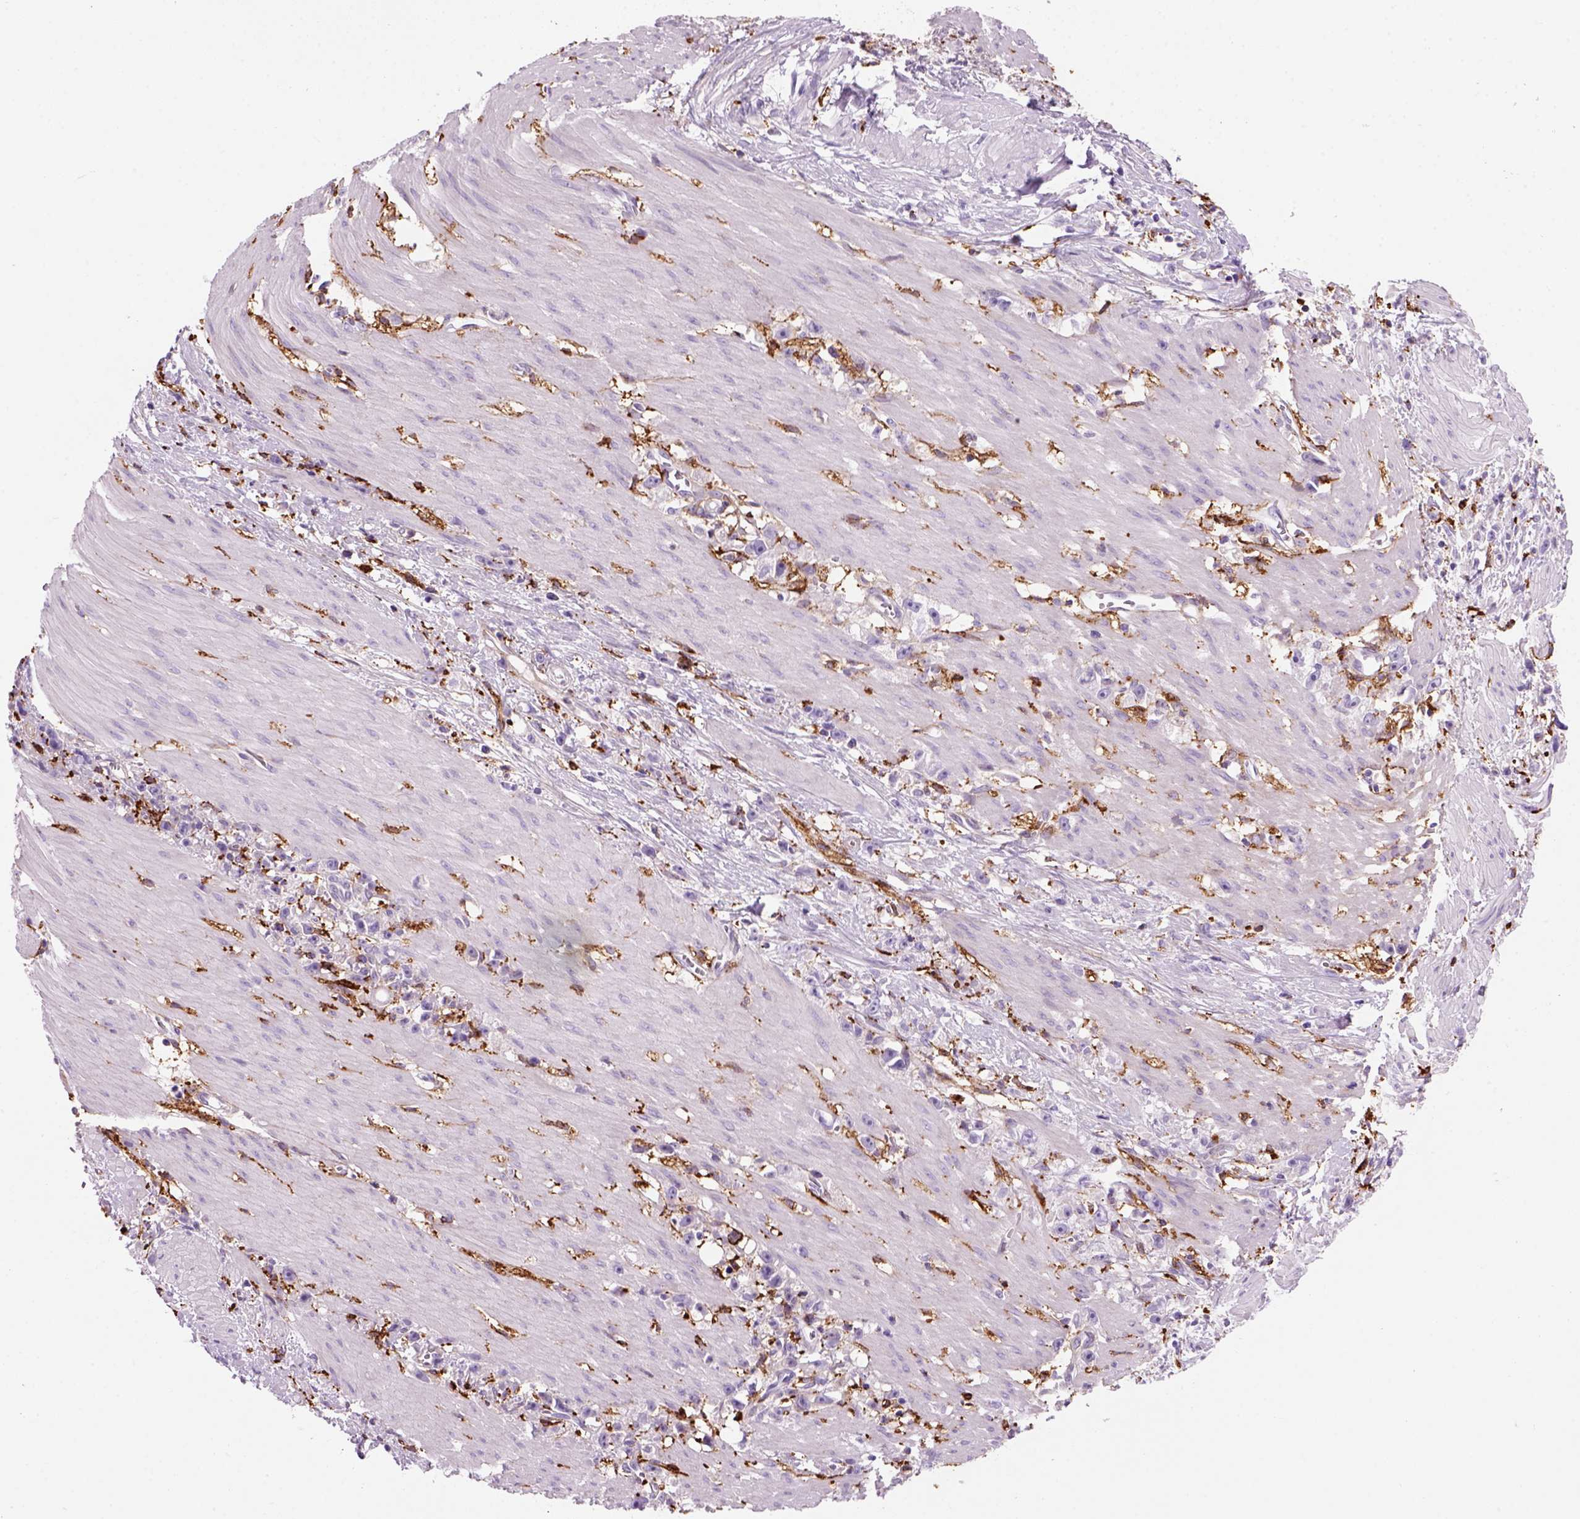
{"staining": {"intensity": "negative", "quantity": "none", "location": "none"}, "tissue": "stomach cancer", "cell_type": "Tumor cells", "image_type": "cancer", "snomed": [{"axis": "morphology", "description": "Adenocarcinoma, NOS"}, {"axis": "topography", "description": "Stomach"}], "caption": "Immunohistochemical staining of stomach adenocarcinoma demonstrates no significant expression in tumor cells.", "gene": "MARCKS", "patient": {"sex": "female", "age": 59}}